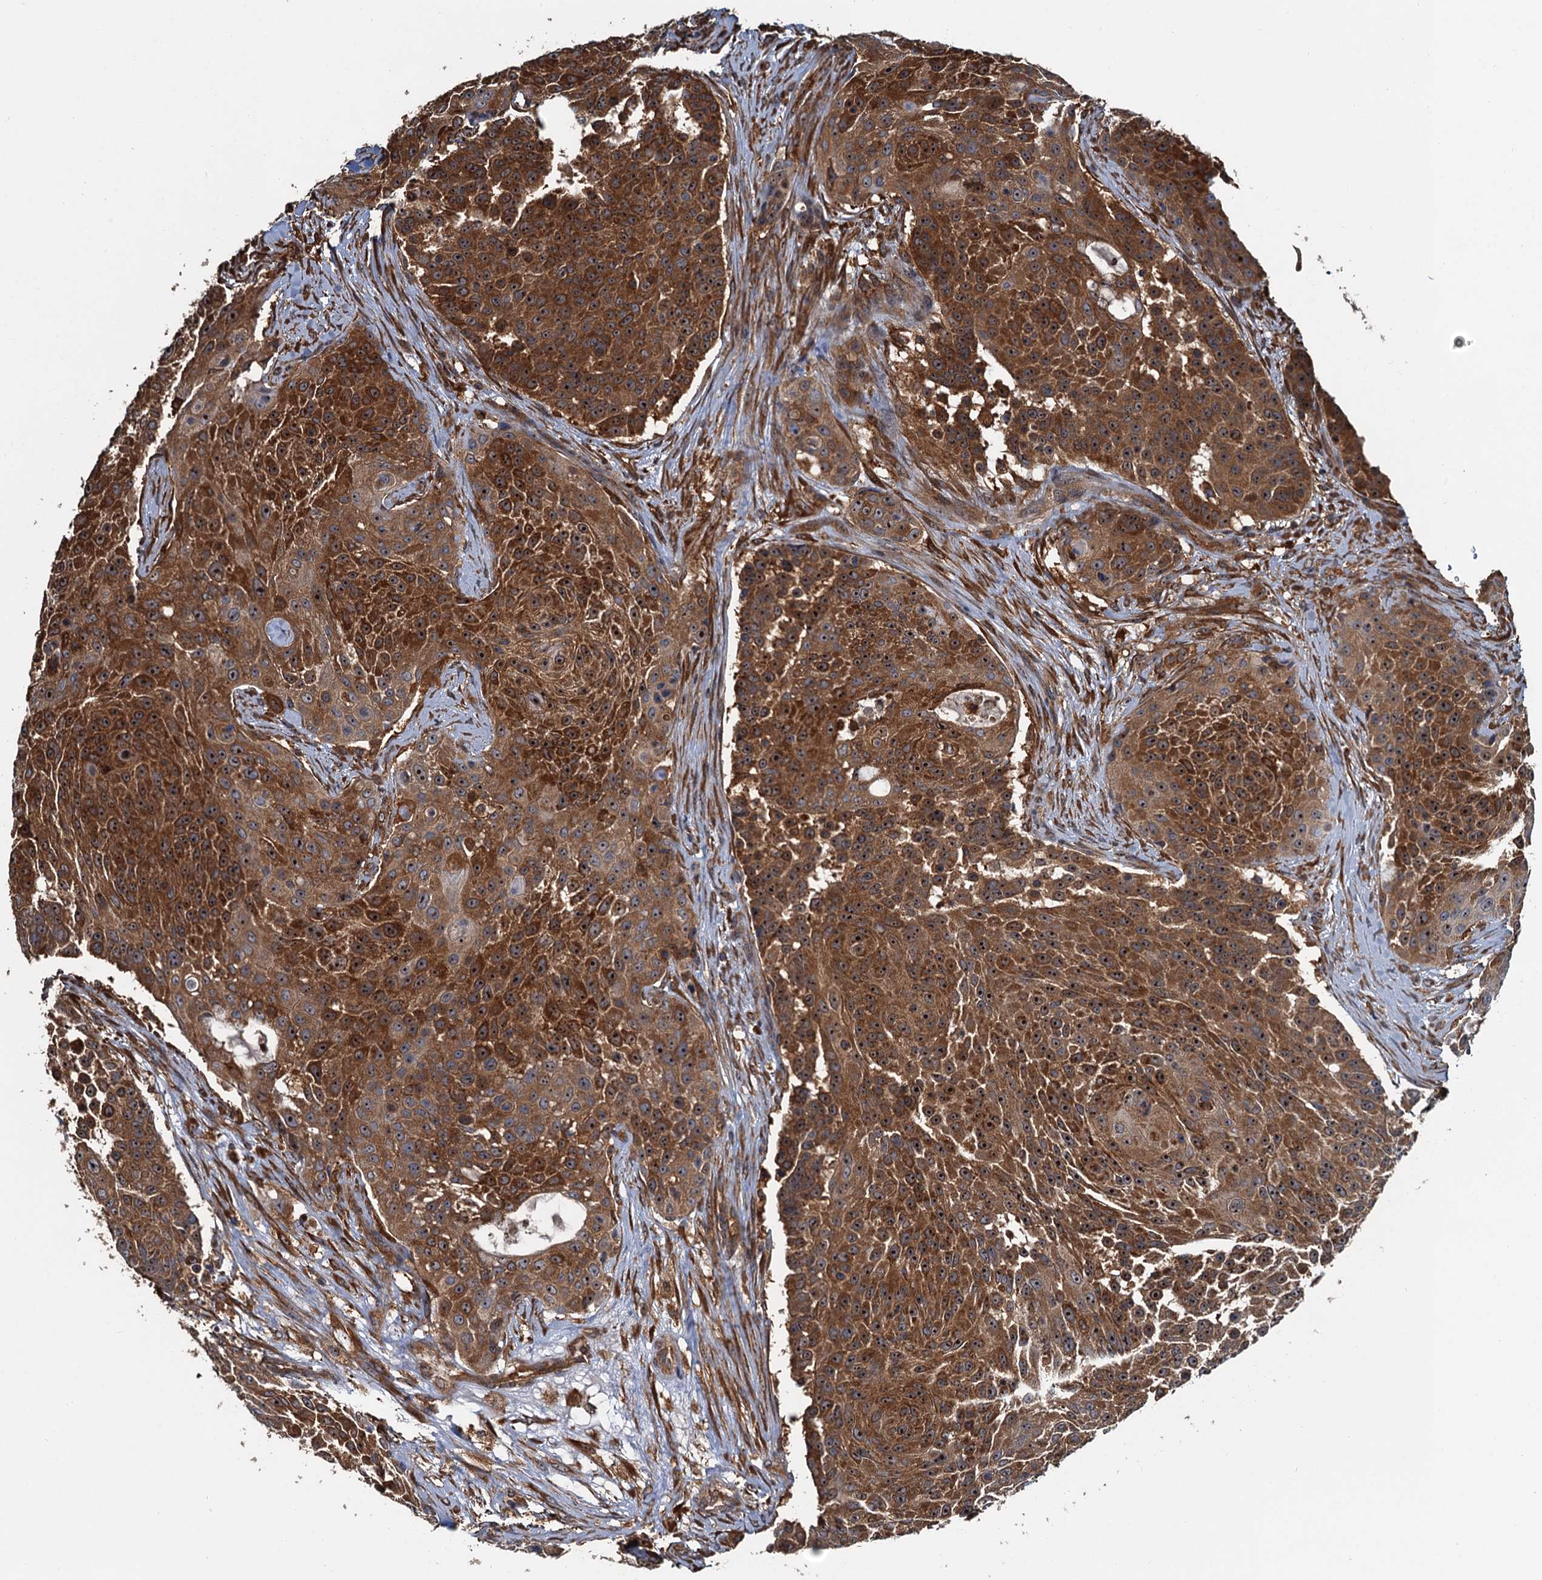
{"staining": {"intensity": "strong", "quantity": ">75%", "location": "cytoplasmic/membranous"}, "tissue": "urothelial cancer", "cell_type": "Tumor cells", "image_type": "cancer", "snomed": [{"axis": "morphology", "description": "Urothelial carcinoma, High grade"}, {"axis": "topography", "description": "Urinary bladder"}], "caption": "This micrograph displays immunohistochemistry (IHC) staining of urothelial cancer, with high strong cytoplasmic/membranous staining in about >75% of tumor cells.", "gene": "USP6NL", "patient": {"sex": "female", "age": 63}}